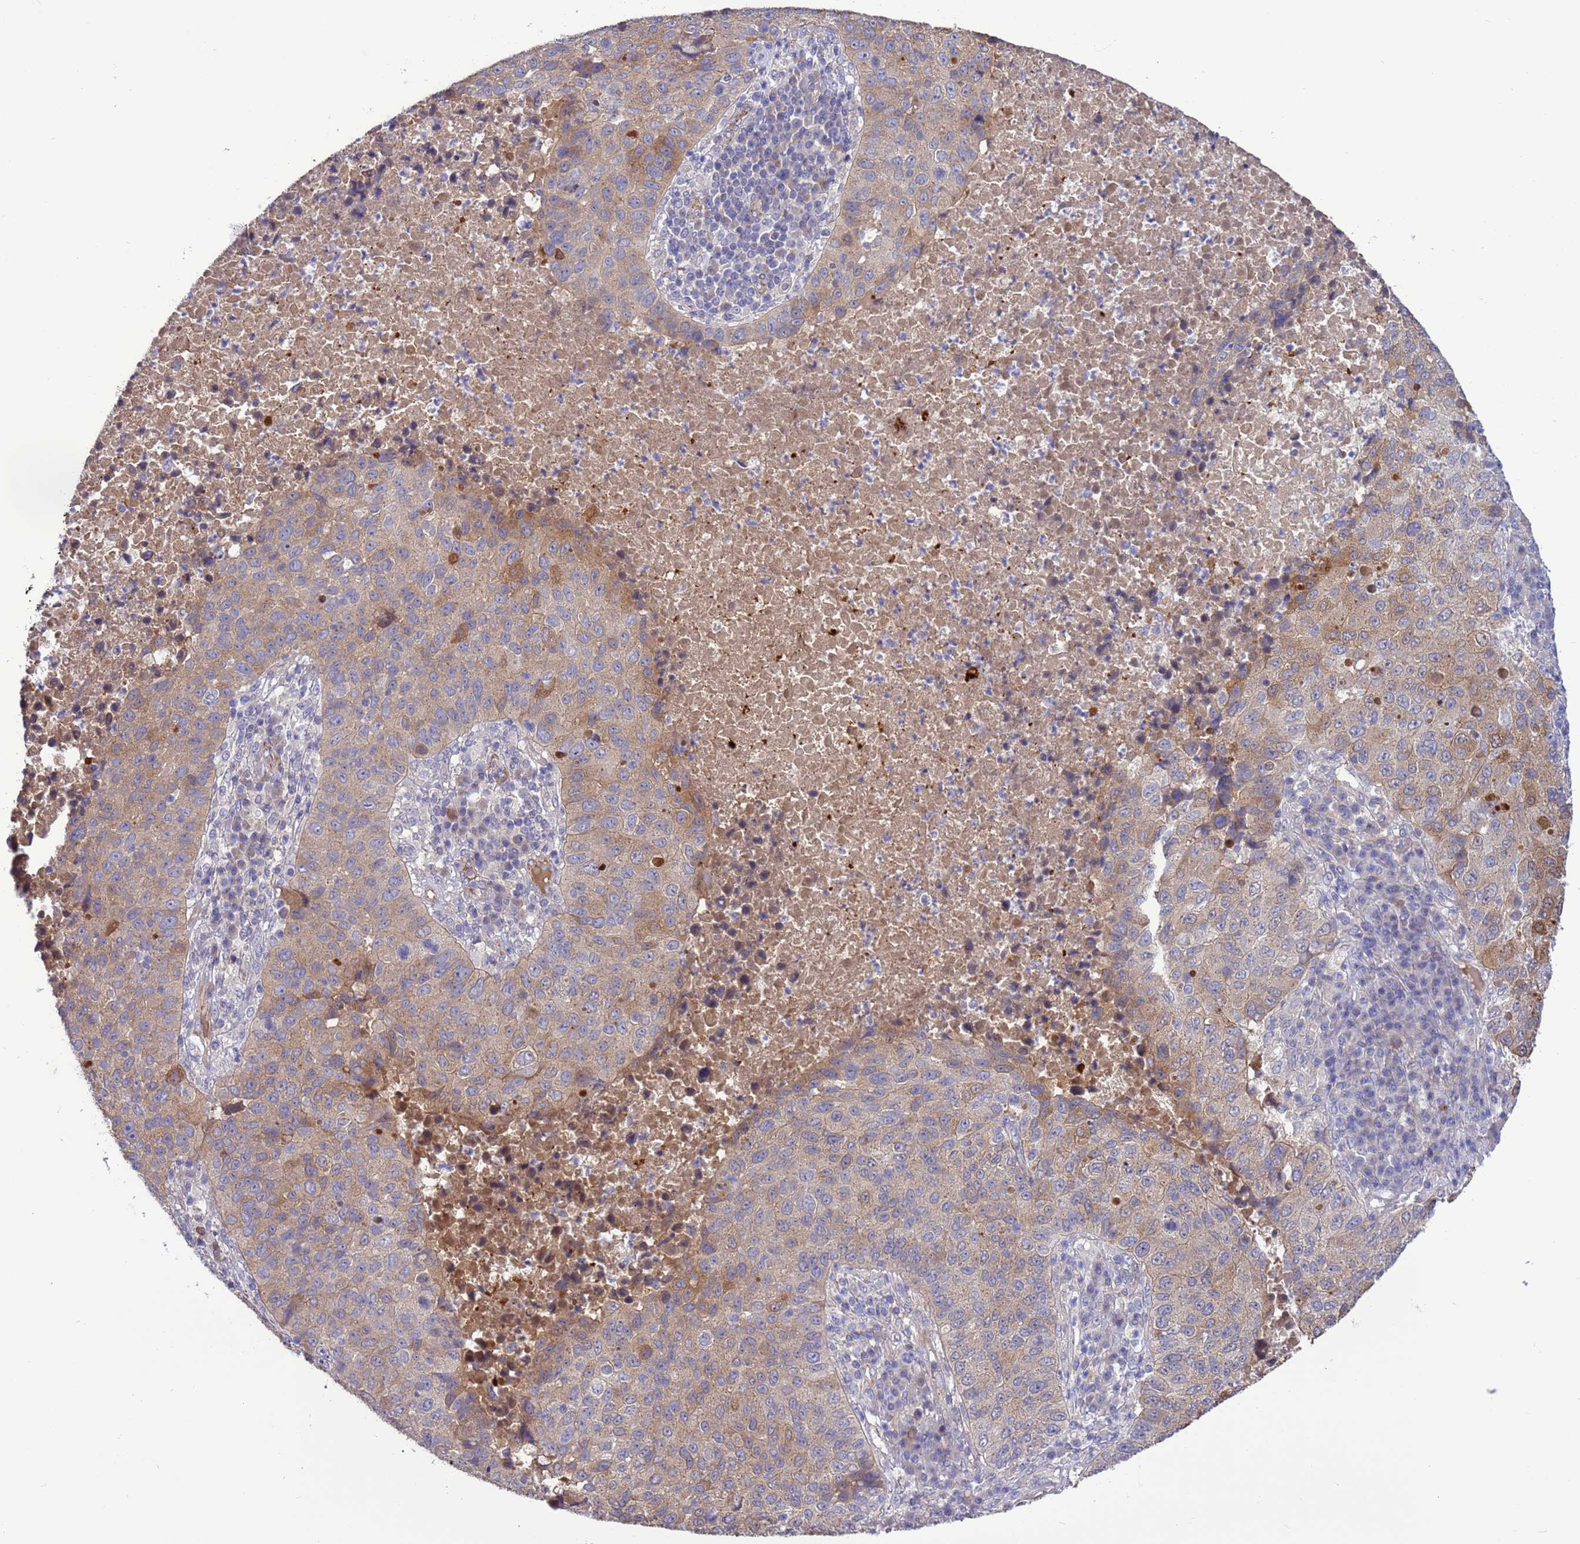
{"staining": {"intensity": "moderate", "quantity": "<25%", "location": "cytoplasmic/membranous"}, "tissue": "lung cancer", "cell_type": "Tumor cells", "image_type": "cancer", "snomed": [{"axis": "morphology", "description": "Squamous cell carcinoma, NOS"}, {"axis": "topography", "description": "Lung"}], "caption": "This is an image of IHC staining of squamous cell carcinoma (lung), which shows moderate expression in the cytoplasmic/membranous of tumor cells.", "gene": "GJA10", "patient": {"sex": "male", "age": 73}}